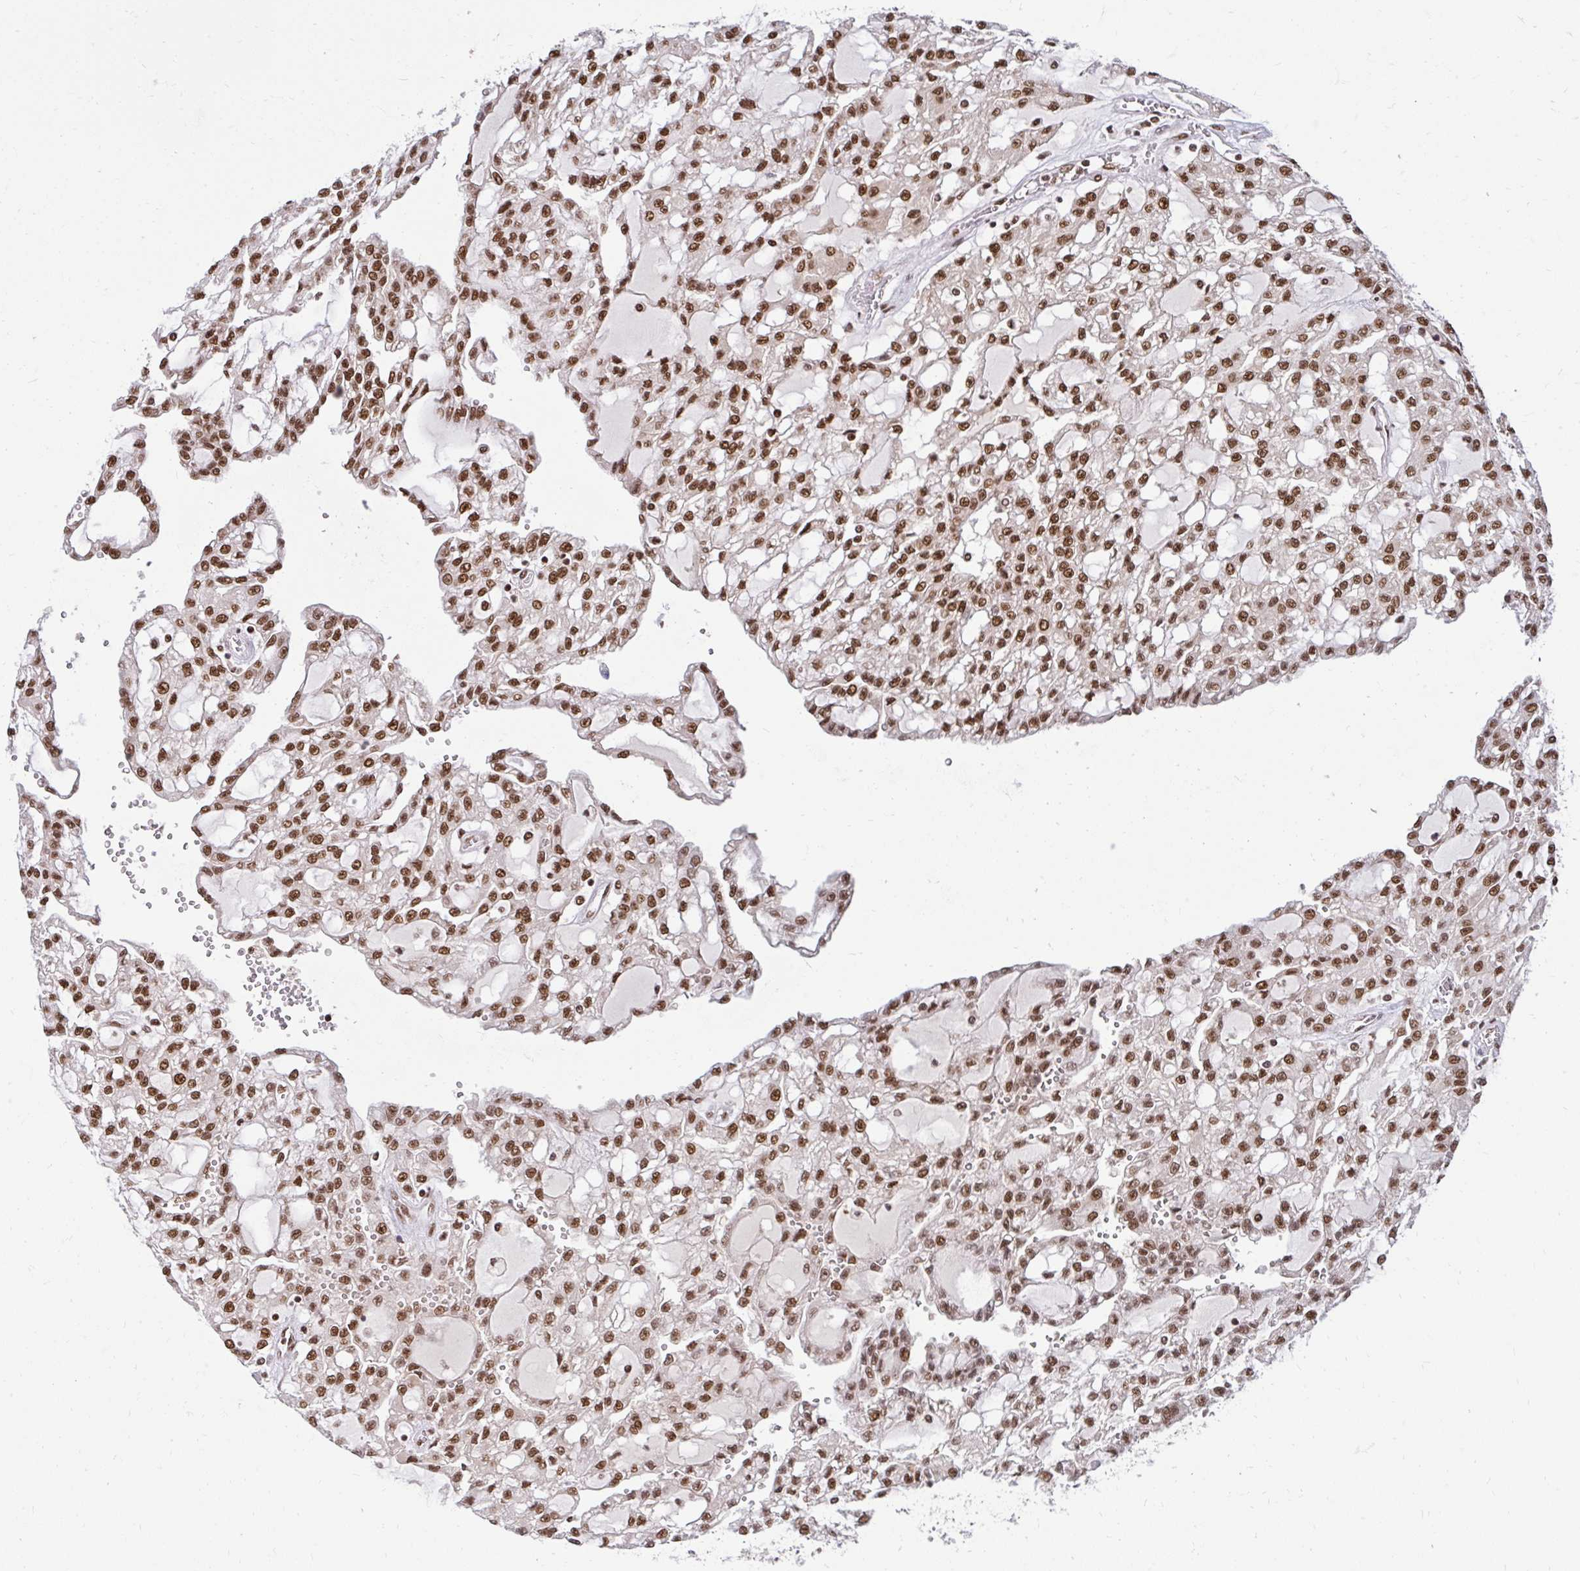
{"staining": {"intensity": "moderate", "quantity": ">75%", "location": "nuclear"}, "tissue": "renal cancer", "cell_type": "Tumor cells", "image_type": "cancer", "snomed": [{"axis": "morphology", "description": "Adenocarcinoma, NOS"}, {"axis": "topography", "description": "Kidney"}], "caption": "Immunohistochemical staining of human adenocarcinoma (renal) displays moderate nuclear protein positivity in approximately >75% of tumor cells.", "gene": "ABCA9", "patient": {"sex": "male", "age": 63}}